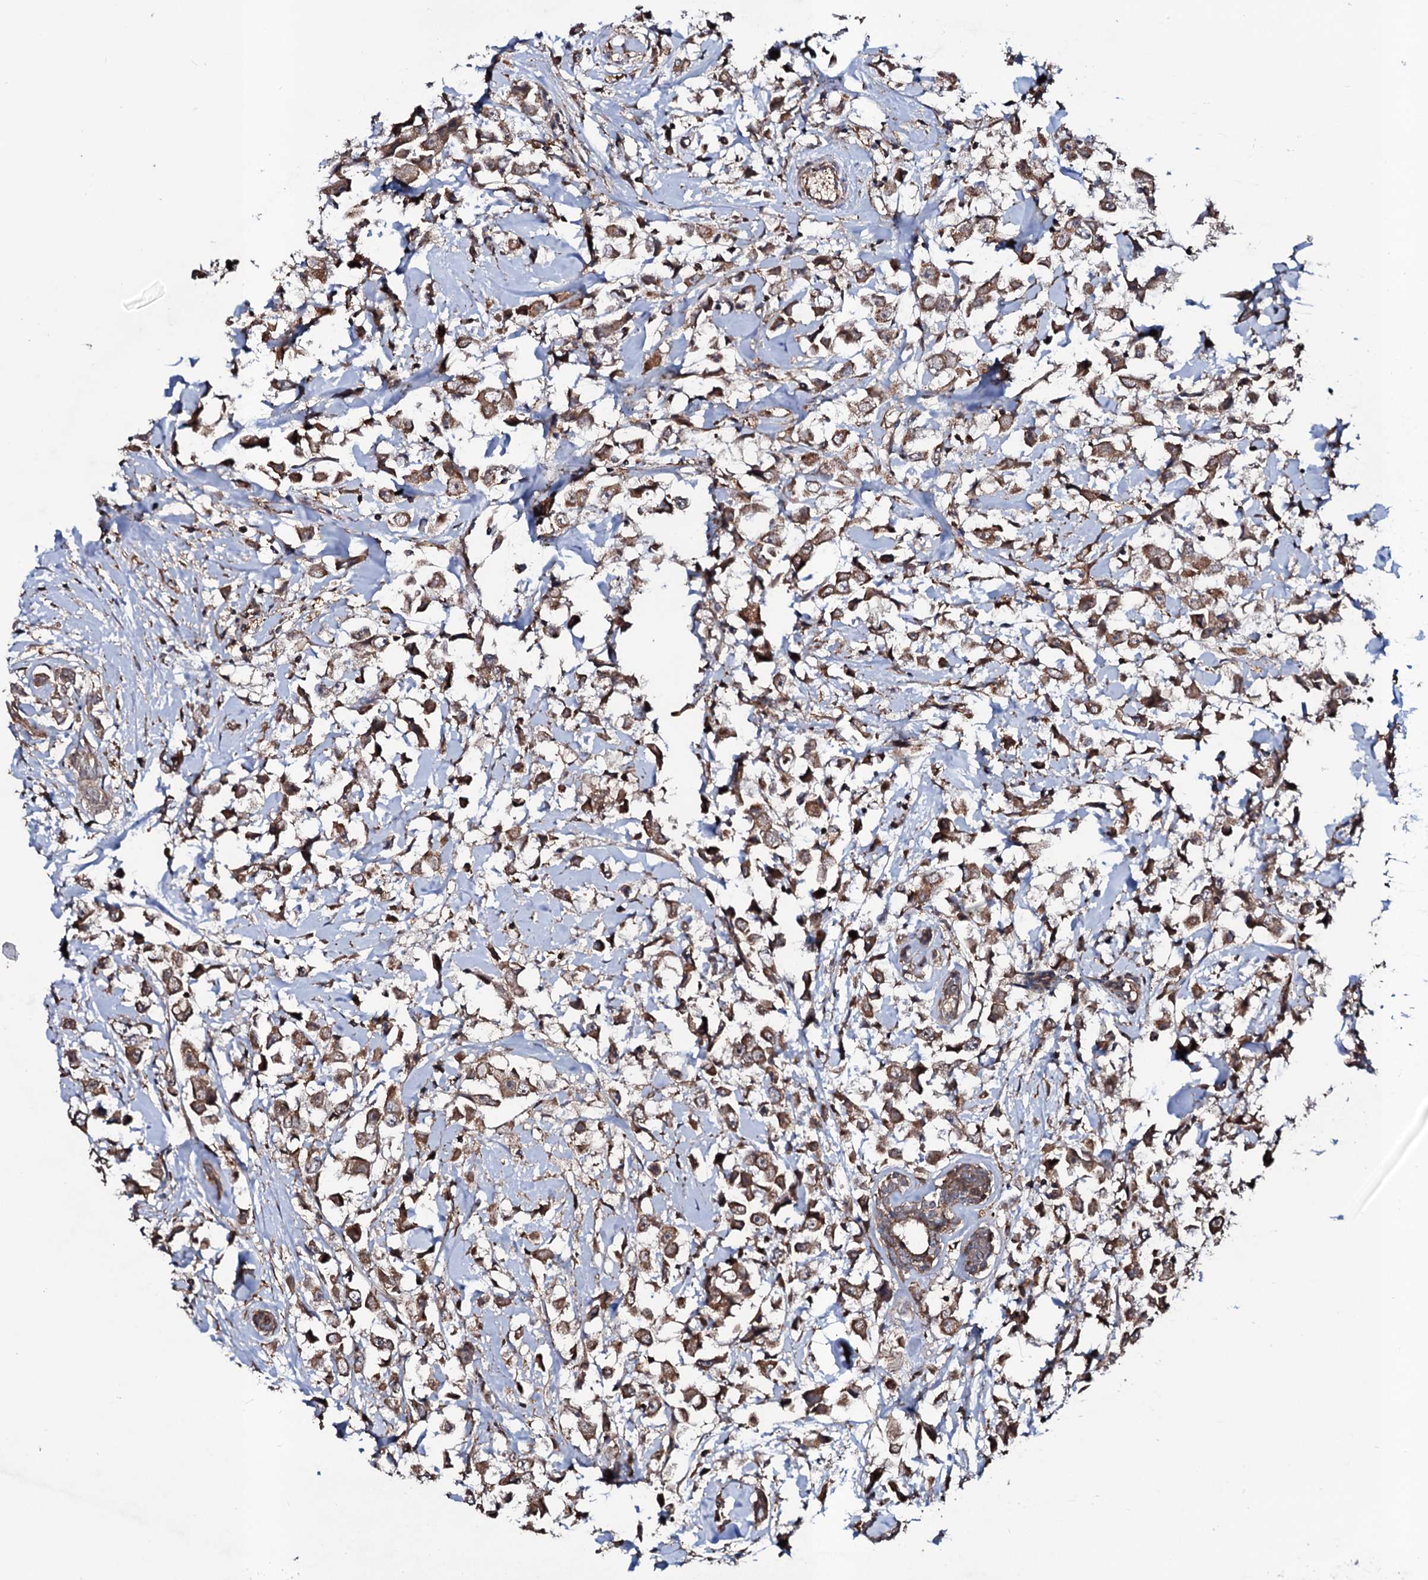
{"staining": {"intensity": "moderate", "quantity": ">75%", "location": "cytoplasmic/membranous"}, "tissue": "breast cancer", "cell_type": "Tumor cells", "image_type": "cancer", "snomed": [{"axis": "morphology", "description": "Duct carcinoma"}, {"axis": "topography", "description": "Breast"}], "caption": "Breast cancer (invasive ductal carcinoma) stained with a brown dye displays moderate cytoplasmic/membranous positive expression in about >75% of tumor cells.", "gene": "COG6", "patient": {"sex": "female", "age": 61}}